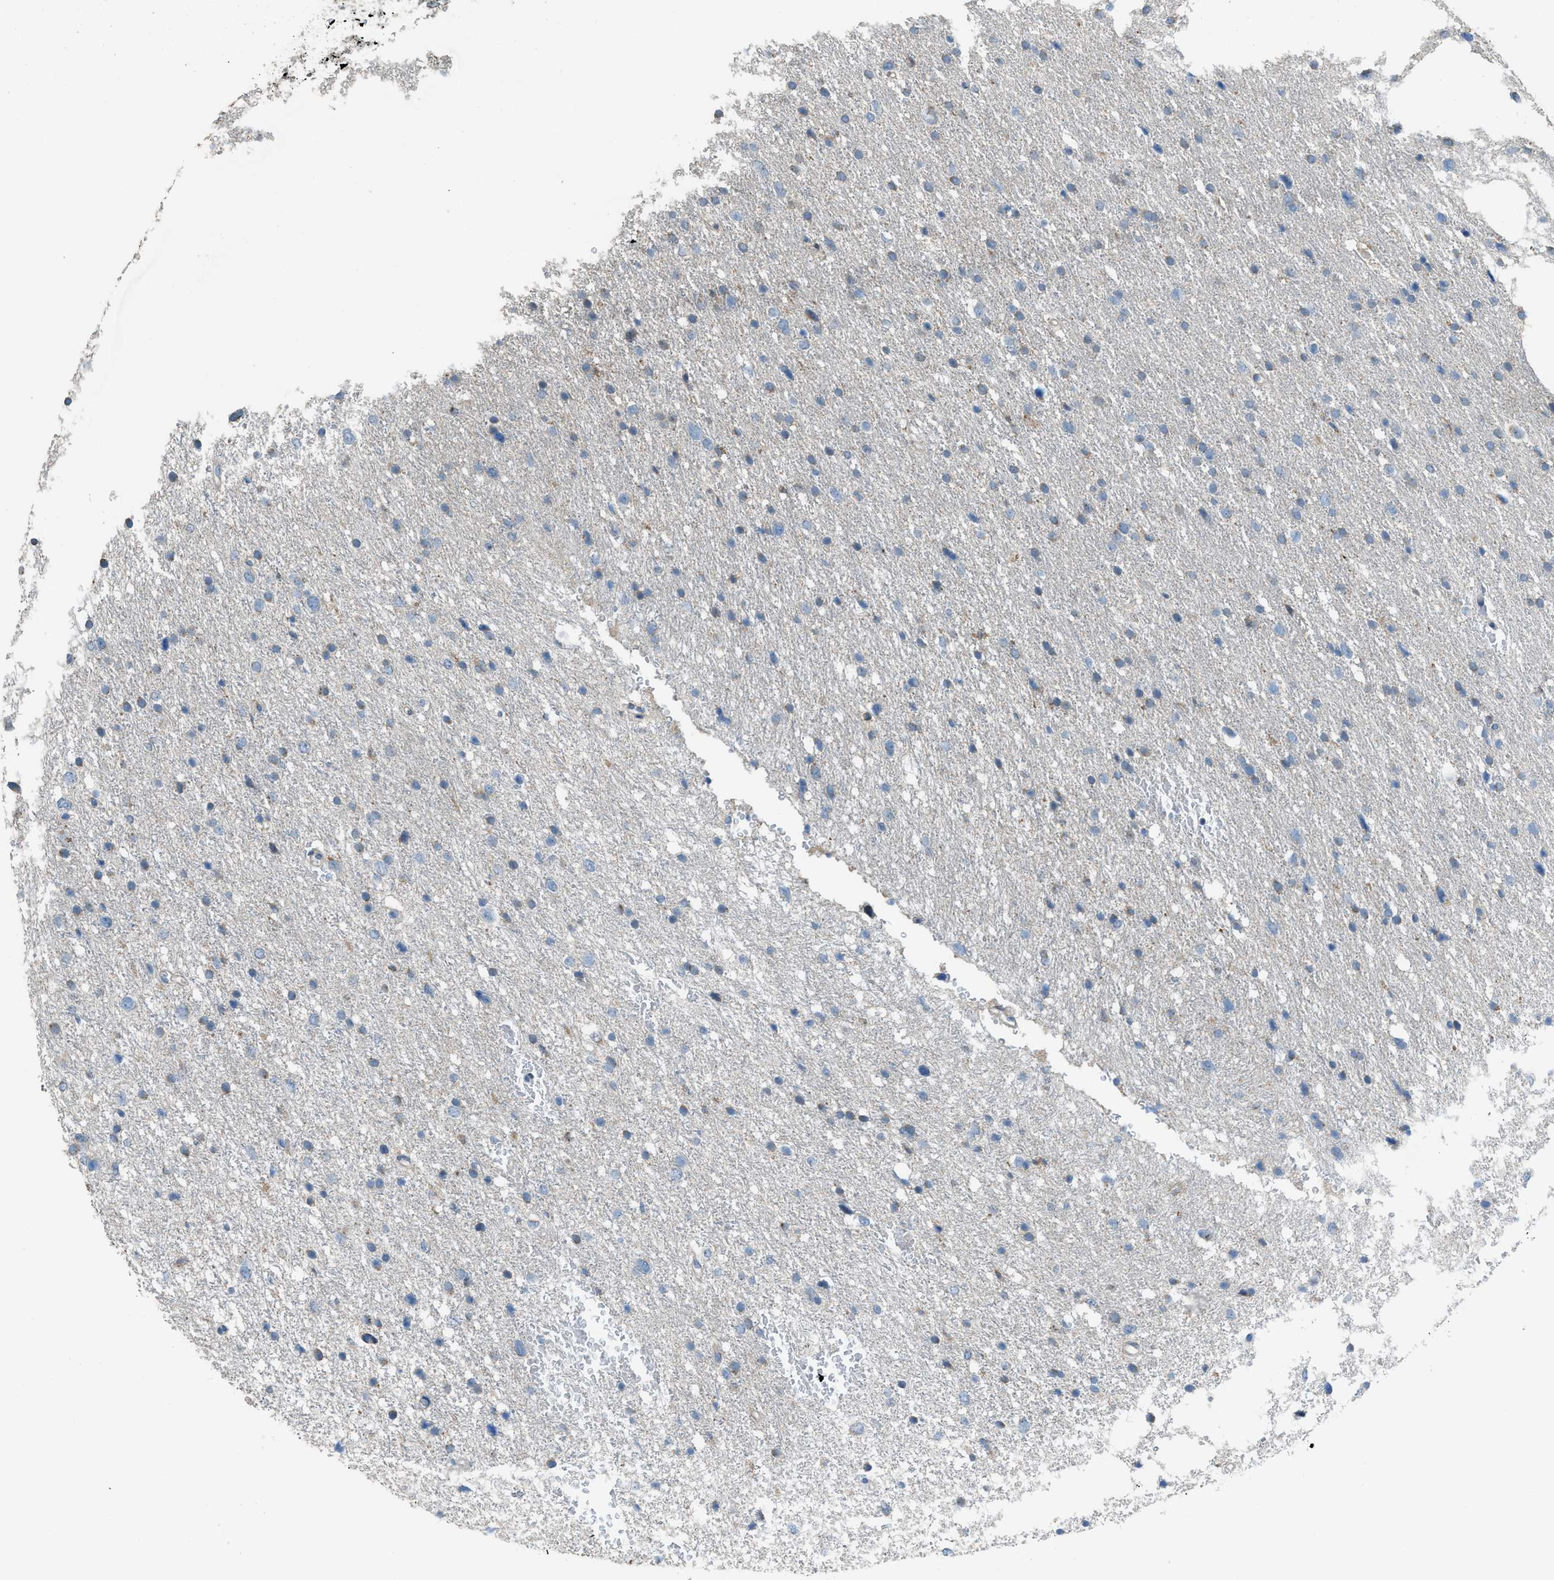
{"staining": {"intensity": "weak", "quantity": "<25%", "location": "cytoplasmic/membranous"}, "tissue": "glioma", "cell_type": "Tumor cells", "image_type": "cancer", "snomed": [{"axis": "morphology", "description": "Glioma, malignant, Low grade"}, {"axis": "topography", "description": "Brain"}], "caption": "A photomicrograph of human glioma is negative for staining in tumor cells.", "gene": "TIMD4", "patient": {"sex": "female", "age": 37}}